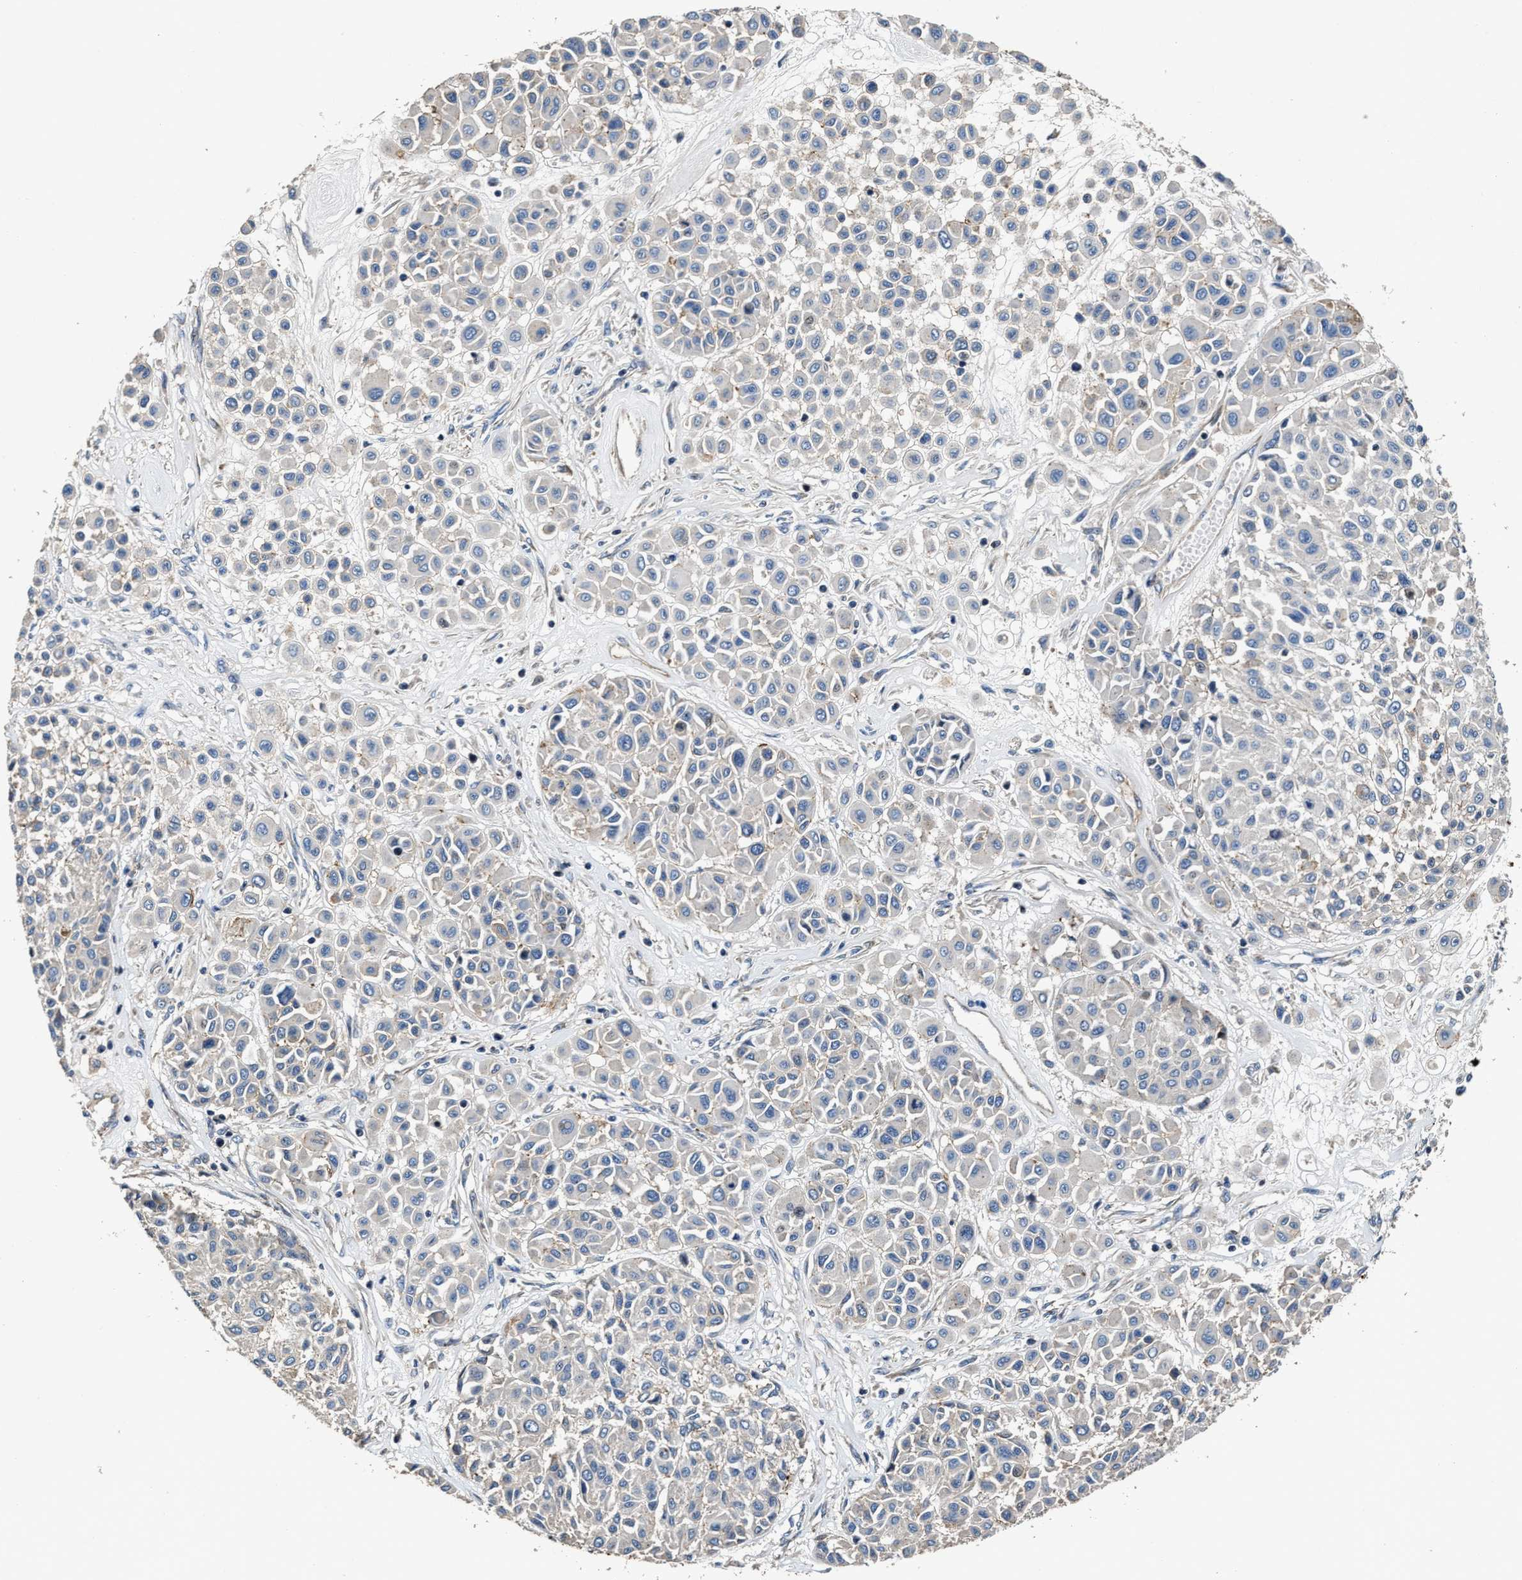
{"staining": {"intensity": "negative", "quantity": "none", "location": "none"}, "tissue": "melanoma", "cell_type": "Tumor cells", "image_type": "cancer", "snomed": [{"axis": "morphology", "description": "Malignant melanoma, Metastatic site"}, {"axis": "topography", "description": "Soft tissue"}], "caption": "Immunohistochemical staining of human malignant melanoma (metastatic site) reveals no significant positivity in tumor cells. The staining was performed using DAB to visualize the protein expression in brown, while the nuclei were stained in blue with hematoxylin (Magnification: 20x).", "gene": "PTAR1", "patient": {"sex": "male", "age": 41}}